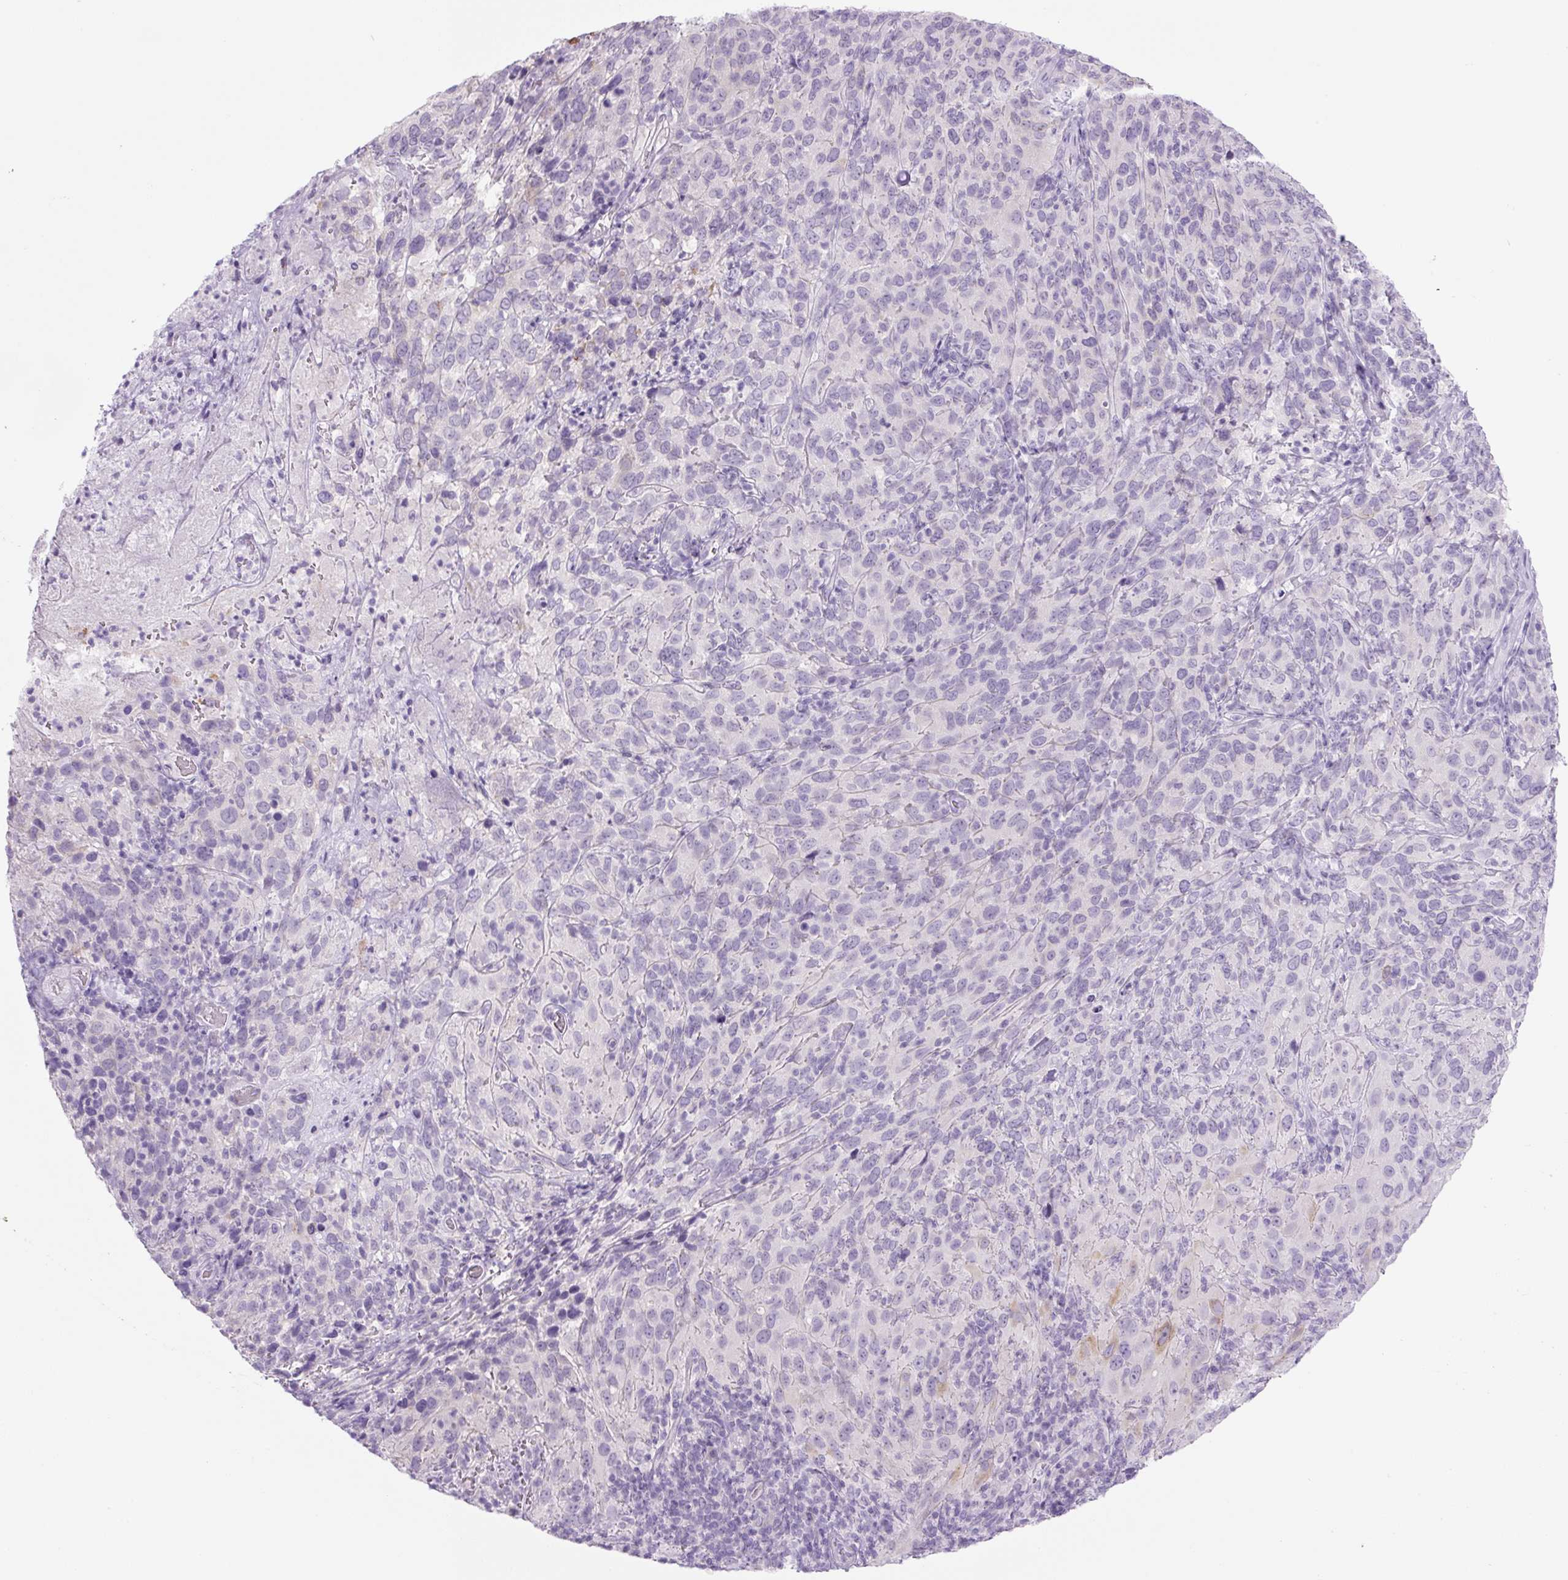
{"staining": {"intensity": "negative", "quantity": "none", "location": "none"}, "tissue": "cervical cancer", "cell_type": "Tumor cells", "image_type": "cancer", "snomed": [{"axis": "morphology", "description": "Squamous cell carcinoma, NOS"}, {"axis": "topography", "description": "Cervix"}], "caption": "Tumor cells are negative for protein expression in human cervical squamous cell carcinoma.", "gene": "COL9A2", "patient": {"sex": "female", "age": 51}}